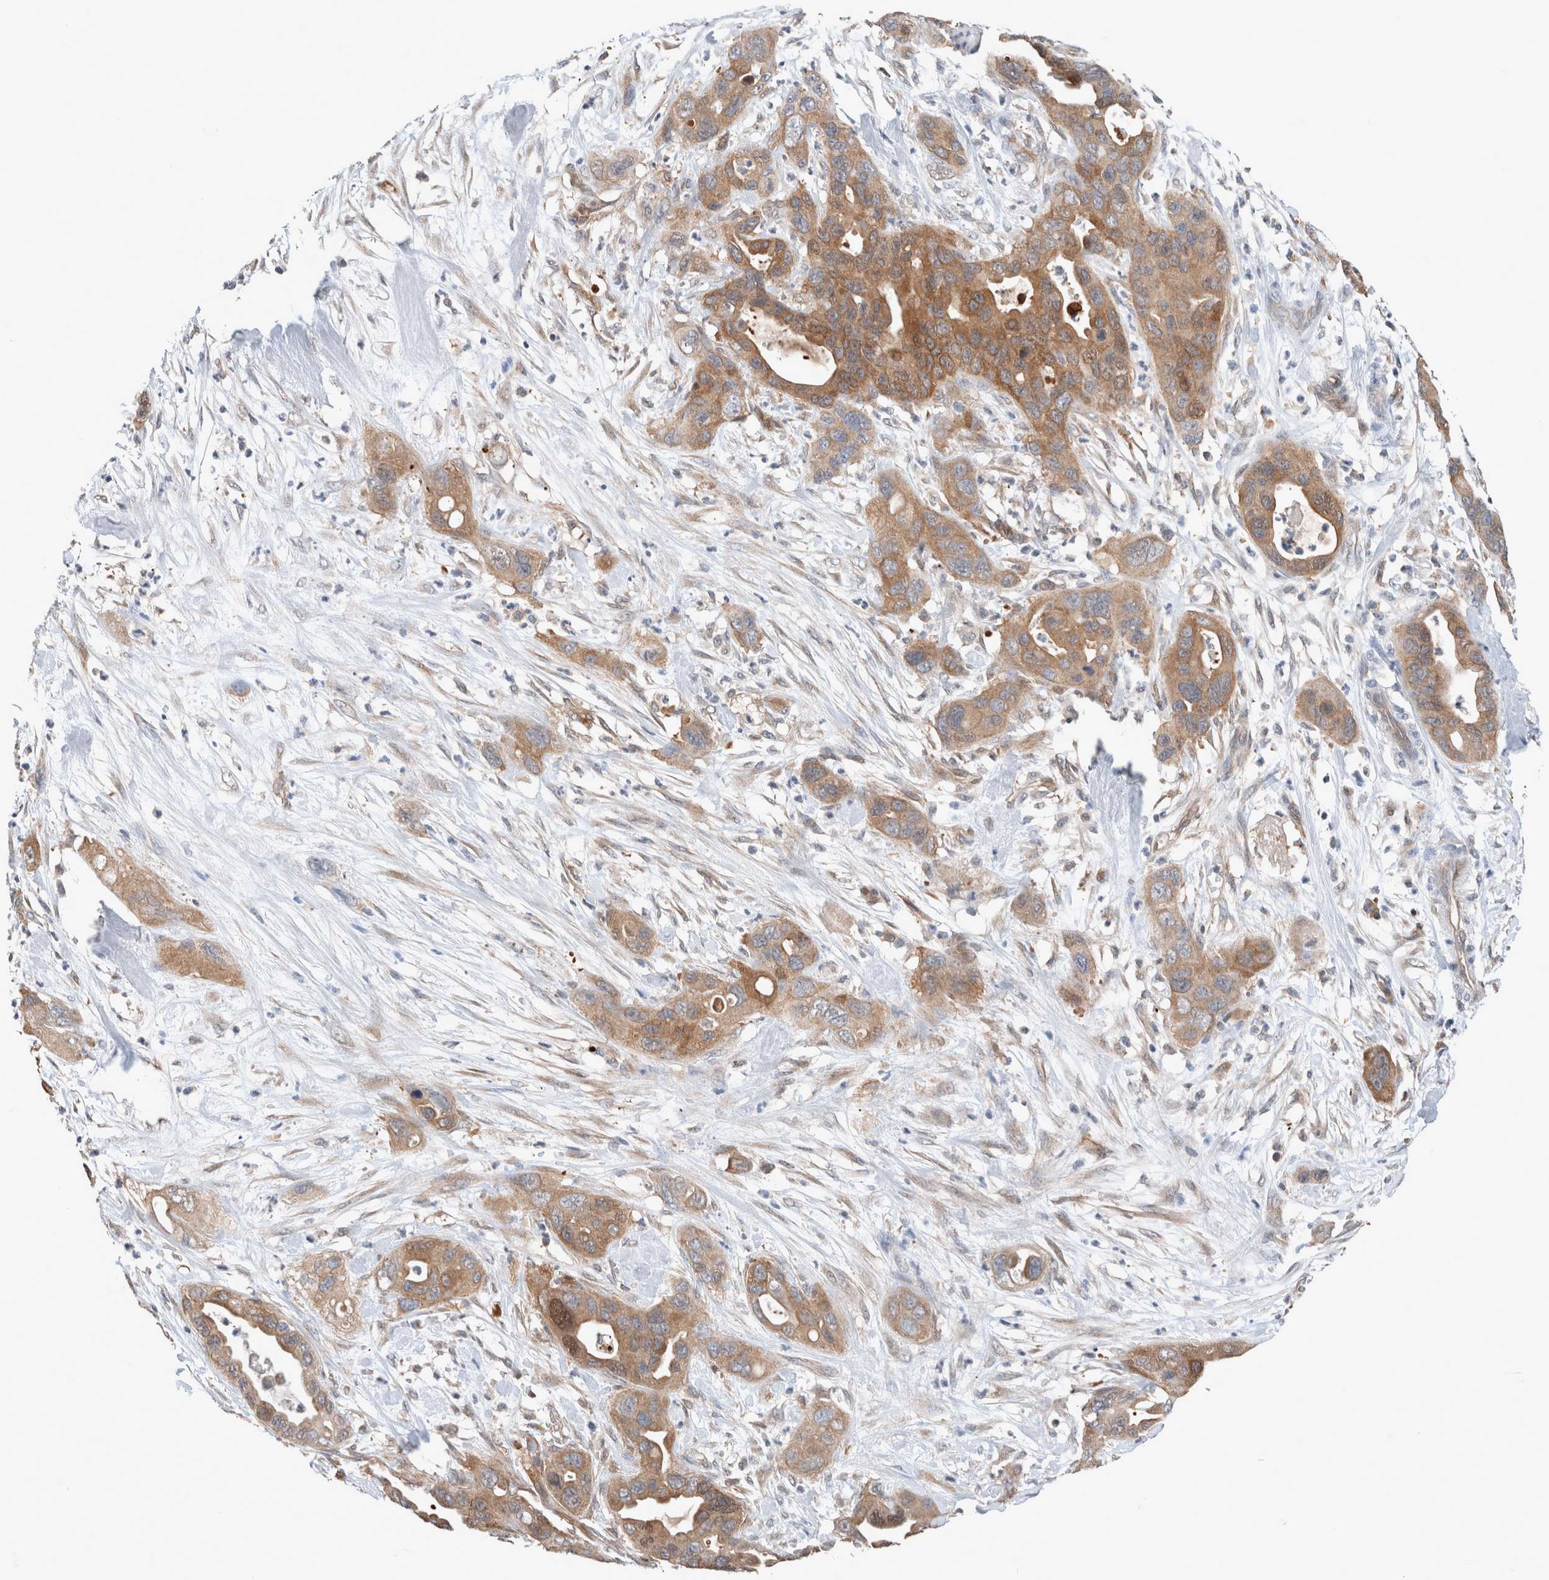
{"staining": {"intensity": "moderate", "quantity": ">75%", "location": "cytoplasmic/membranous,nuclear"}, "tissue": "pancreatic cancer", "cell_type": "Tumor cells", "image_type": "cancer", "snomed": [{"axis": "morphology", "description": "Adenocarcinoma, NOS"}, {"axis": "topography", "description": "Pancreas"}], "caption": "DAB (3,3'-diaminobenzidine) immunohistochemical staining of pancreatic adenocarcinoma reveals moderate cytoplasmic/membranous and nuclear protein positivity in approximately >75% of tumor cells.", "gene": "XPNPEP1", "patient": {"sex": "female", "age": 71}}